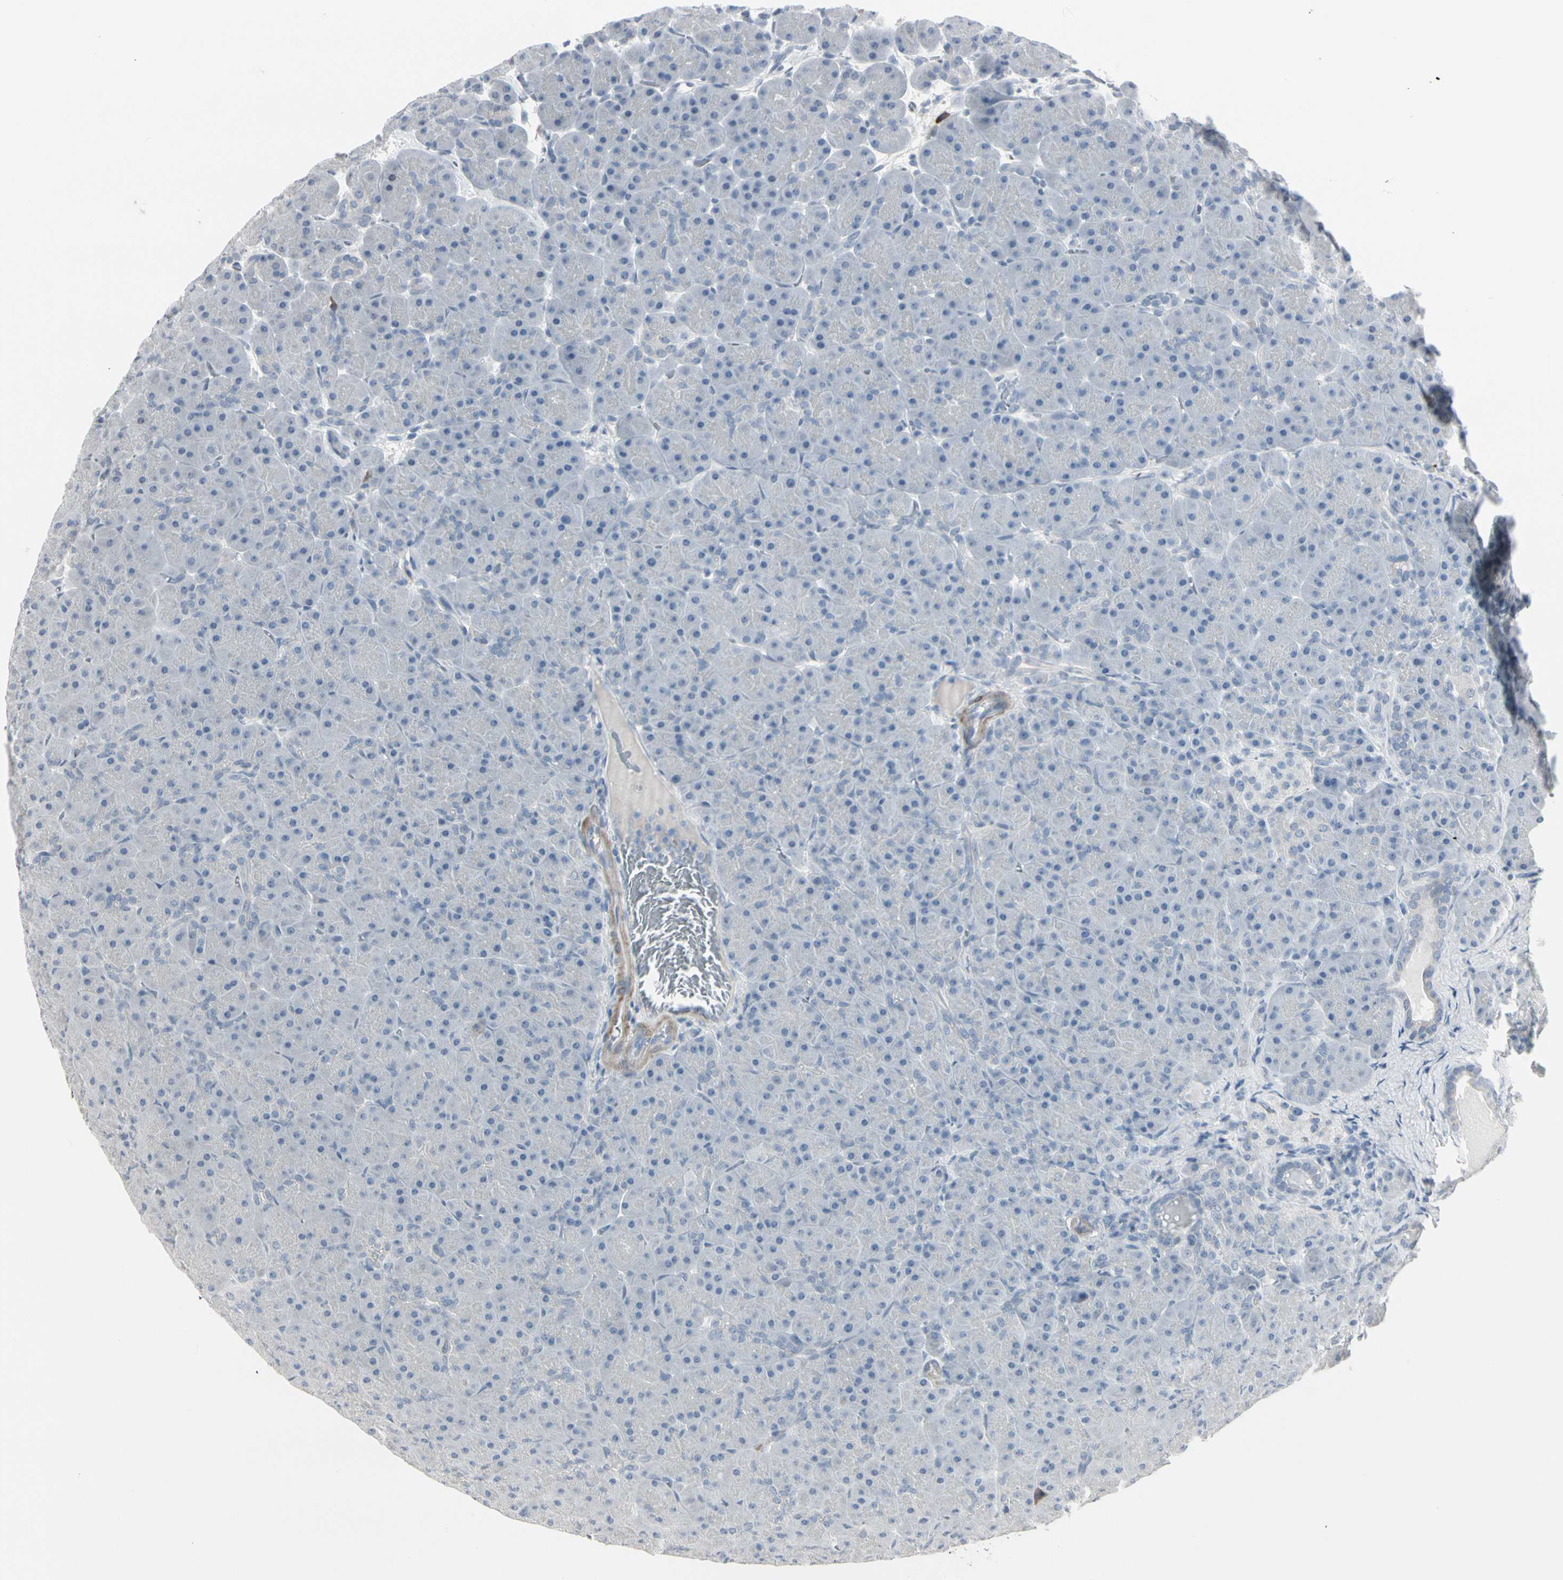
{"staining": {"intensity": "negative", "quantity": "none", "location": "none"}, "tissue": "pancreas", "cell_type": "Exocrine glandular cells", "image_type": "normal", "snomed": [{"axis": "morphology", "description": "Normal tissue, NOS"}, {"axis": "topography", "description": "Pancreas"}], "caption": "Exocrine glandular cells show no significant staining in benign pancreas. (Stains: DAB (3,3'-diaminobenzidine) IHC with hematoxylin counter stain, Microscopy: brightfield microscopy at high magnification).", "gene": "DMPK", "patient": {"sex": "male", "age": 66}}